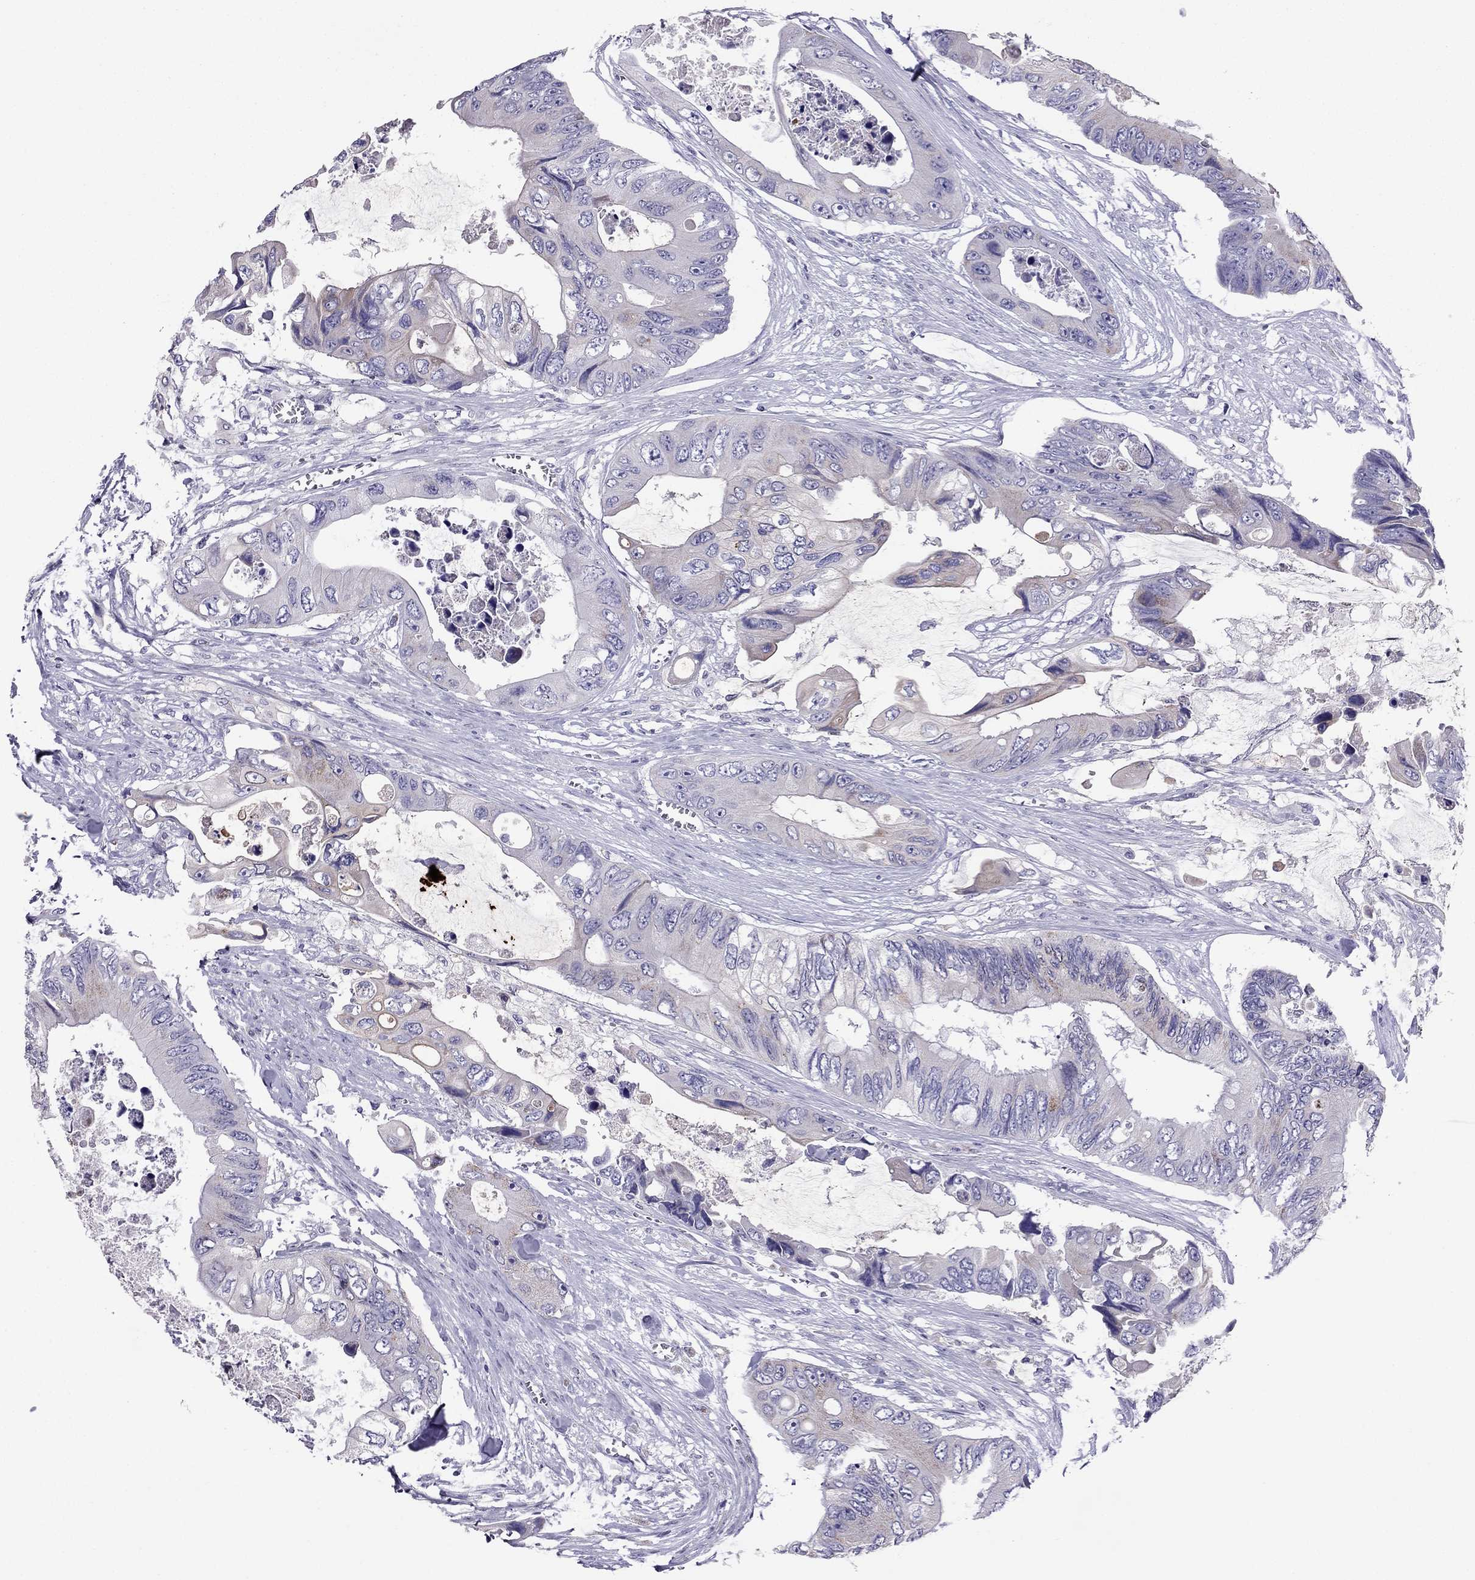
{"staining": {"intensity": "weak", "quantity": "<25%", "location": "cytoplasmic/membranous"}, "tissue": "colorectal cancer", "cell_type": "Tumor cells", "image_type": "cancer", "snomed": [{"axis": "morphology", "description": "Adenocarcinoma, NOS"}, {"axis": "topography", "description": "Rectum"}], "caption": "High power microscopy histopathology image of an immunohistochemistry (IHC) photomicrograph of colorectal cancer (adenocarcinoma), revealing no significant positivity in tumor cells. (Immunohistochemistry (ihc), brightfield microscopy, high magnification).", "gene": "MAEL", "patient": {"sex": "male", "age": 63}}